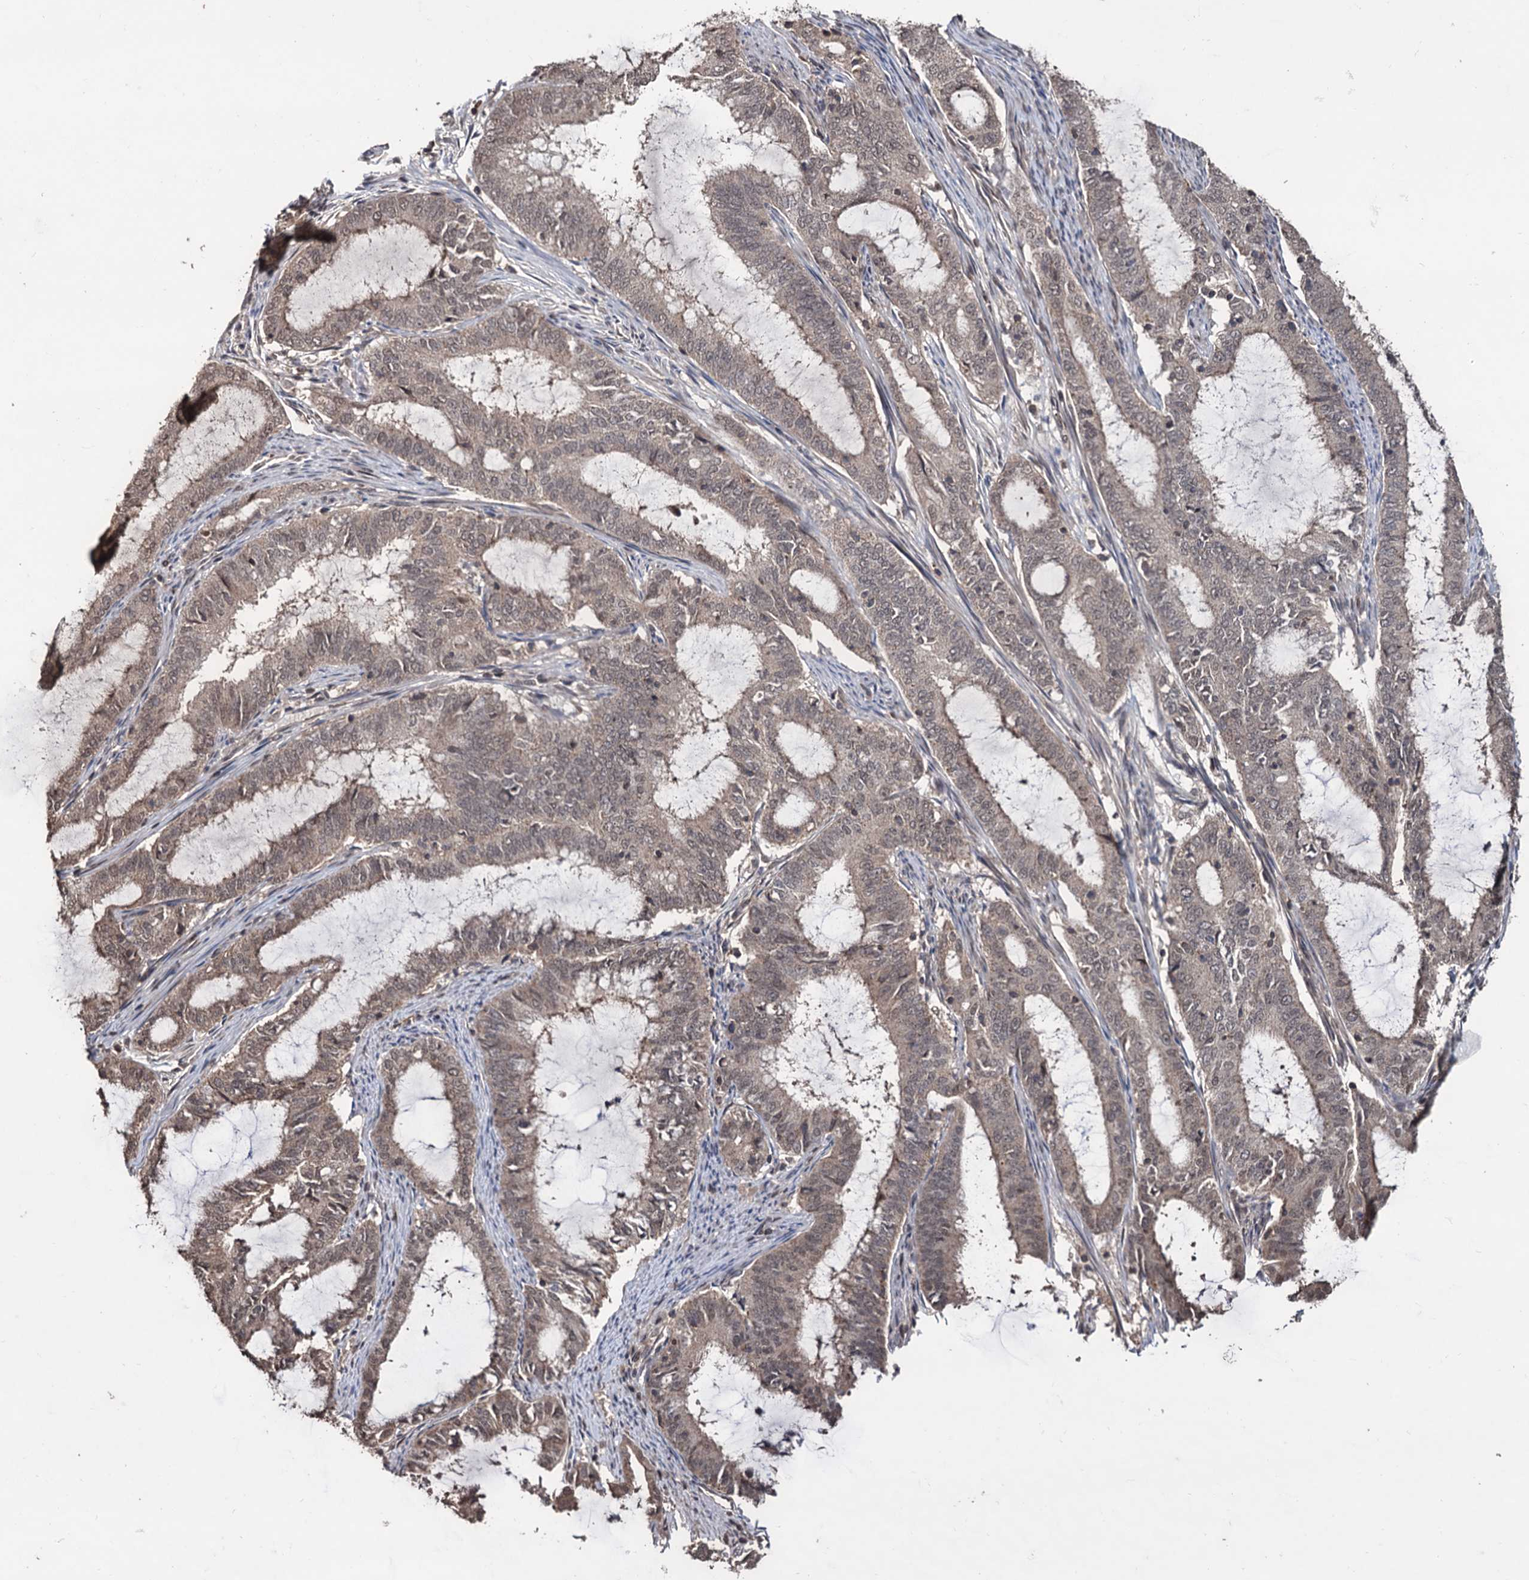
{"staining": {"intensity": "weak", "quantity": "<25%", "location": "cytoplasmic/membranous"}, "tissue": "endometrial cancer", "cell_type": "Tumor cells", "image_type": "cancer", "snomed": [{"axis": "morphology", "description": "Adenocarcinoma, NOS"}, {"axis": "topography", "description": "Endometrium"}], "caption": "An image of endometrial adenocarcinoma stained for a protein shows no brown staining in tumor cells. The staining was performed using DAB to visualize the protein expression in brown, while the nuclei were stained in blue with hematoxylin (Magnification: 20x).", "gene": "KLF5", "patient": {"sex": "female", "age": 51}}